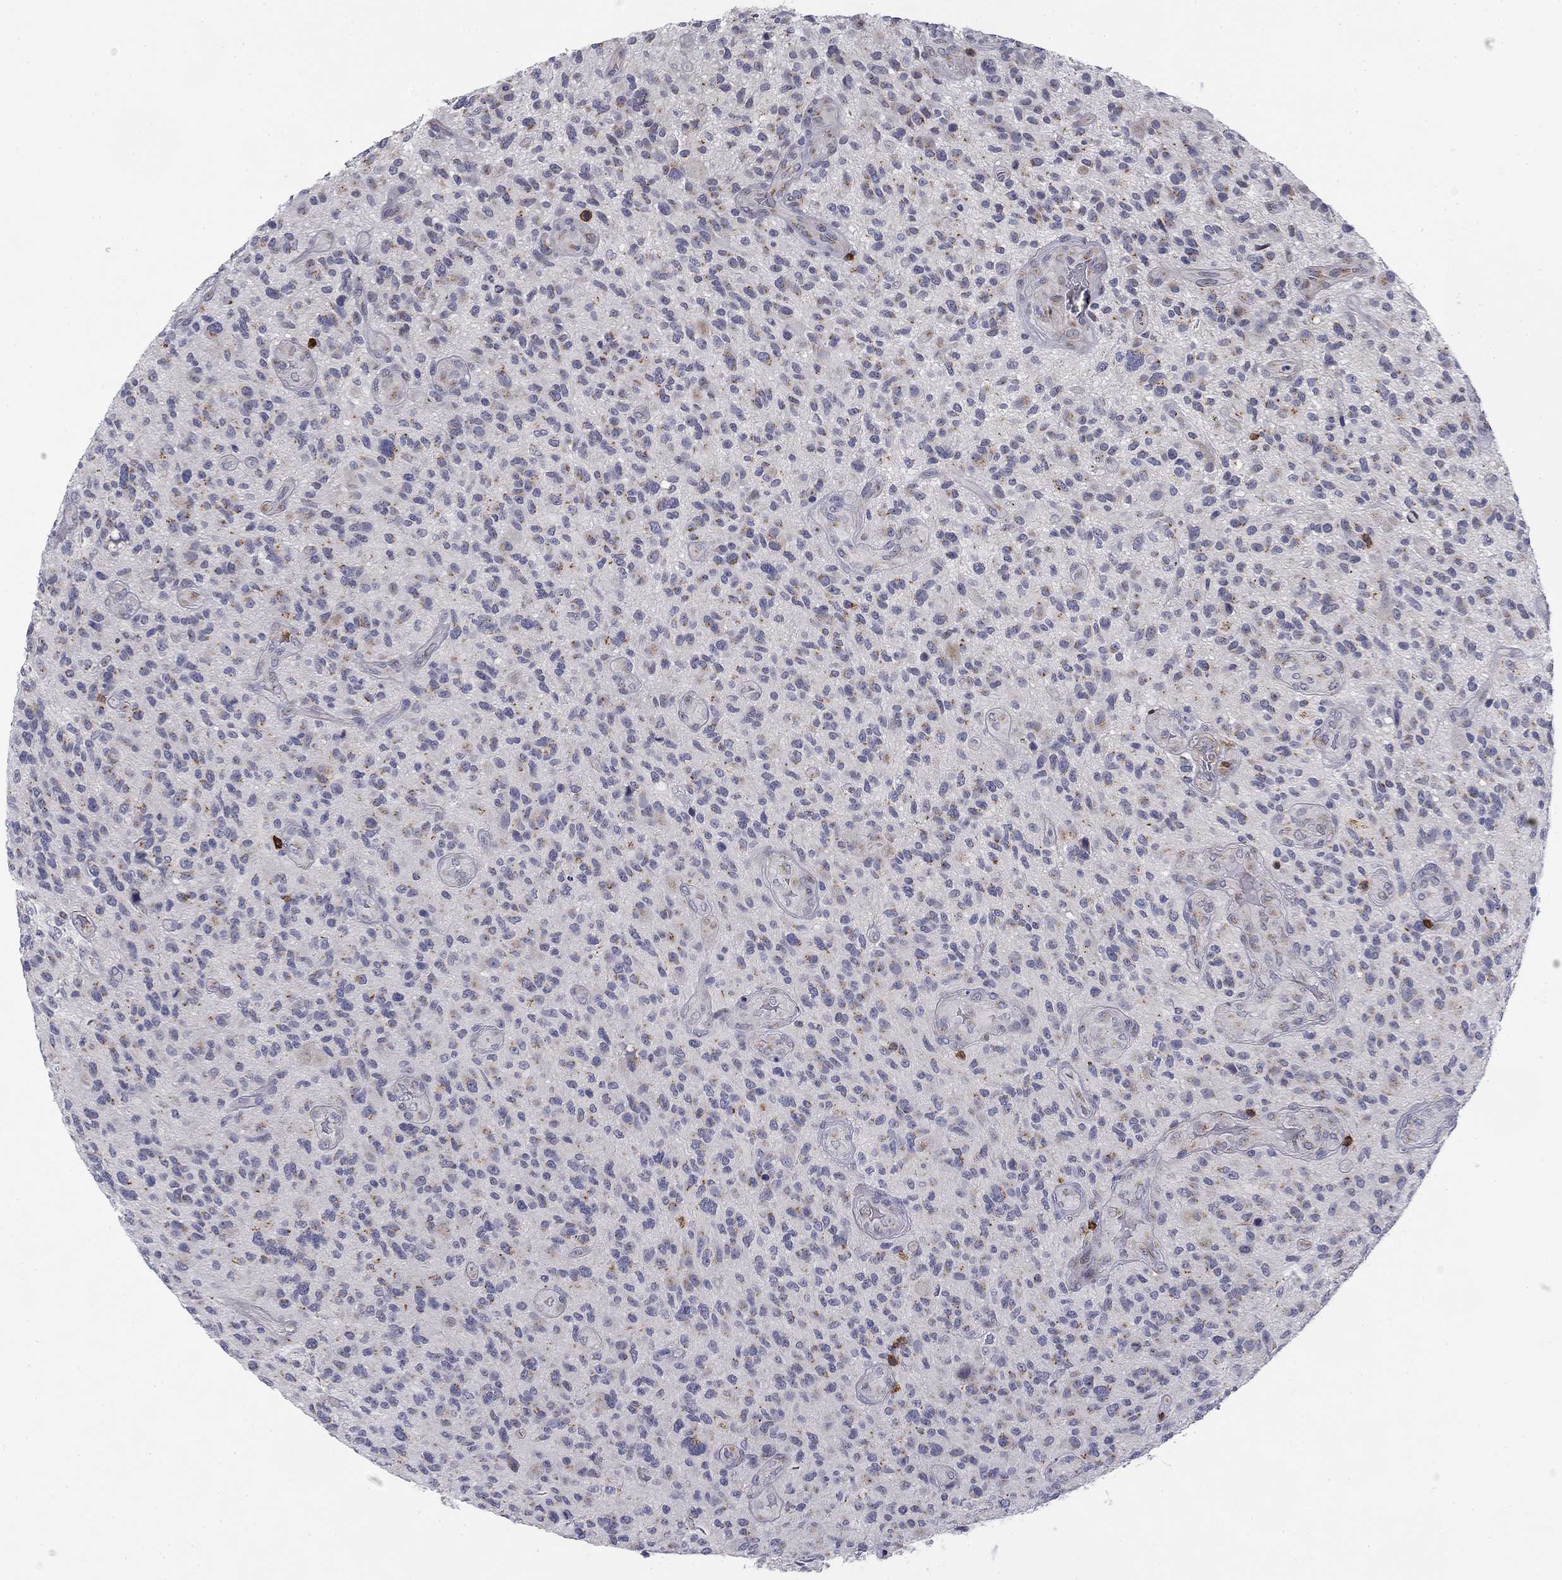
{"staining": {"intensity": "negative", "quantity": "none", "location": "none"}, "tissue": "glioma", "cell_type": "Tumor cells", "image_type": "cancer", "snomed": [{"axis": "morphology", "description": "Glioma, malignant, High grade"}, {"axis": "topography", "description": "Brain"}], "caption": "Glioma stained for a protein using IHC displays no staining tumor cells.", "gene": "TRAT1", "patient": {"sex": "male", "age": 47}}